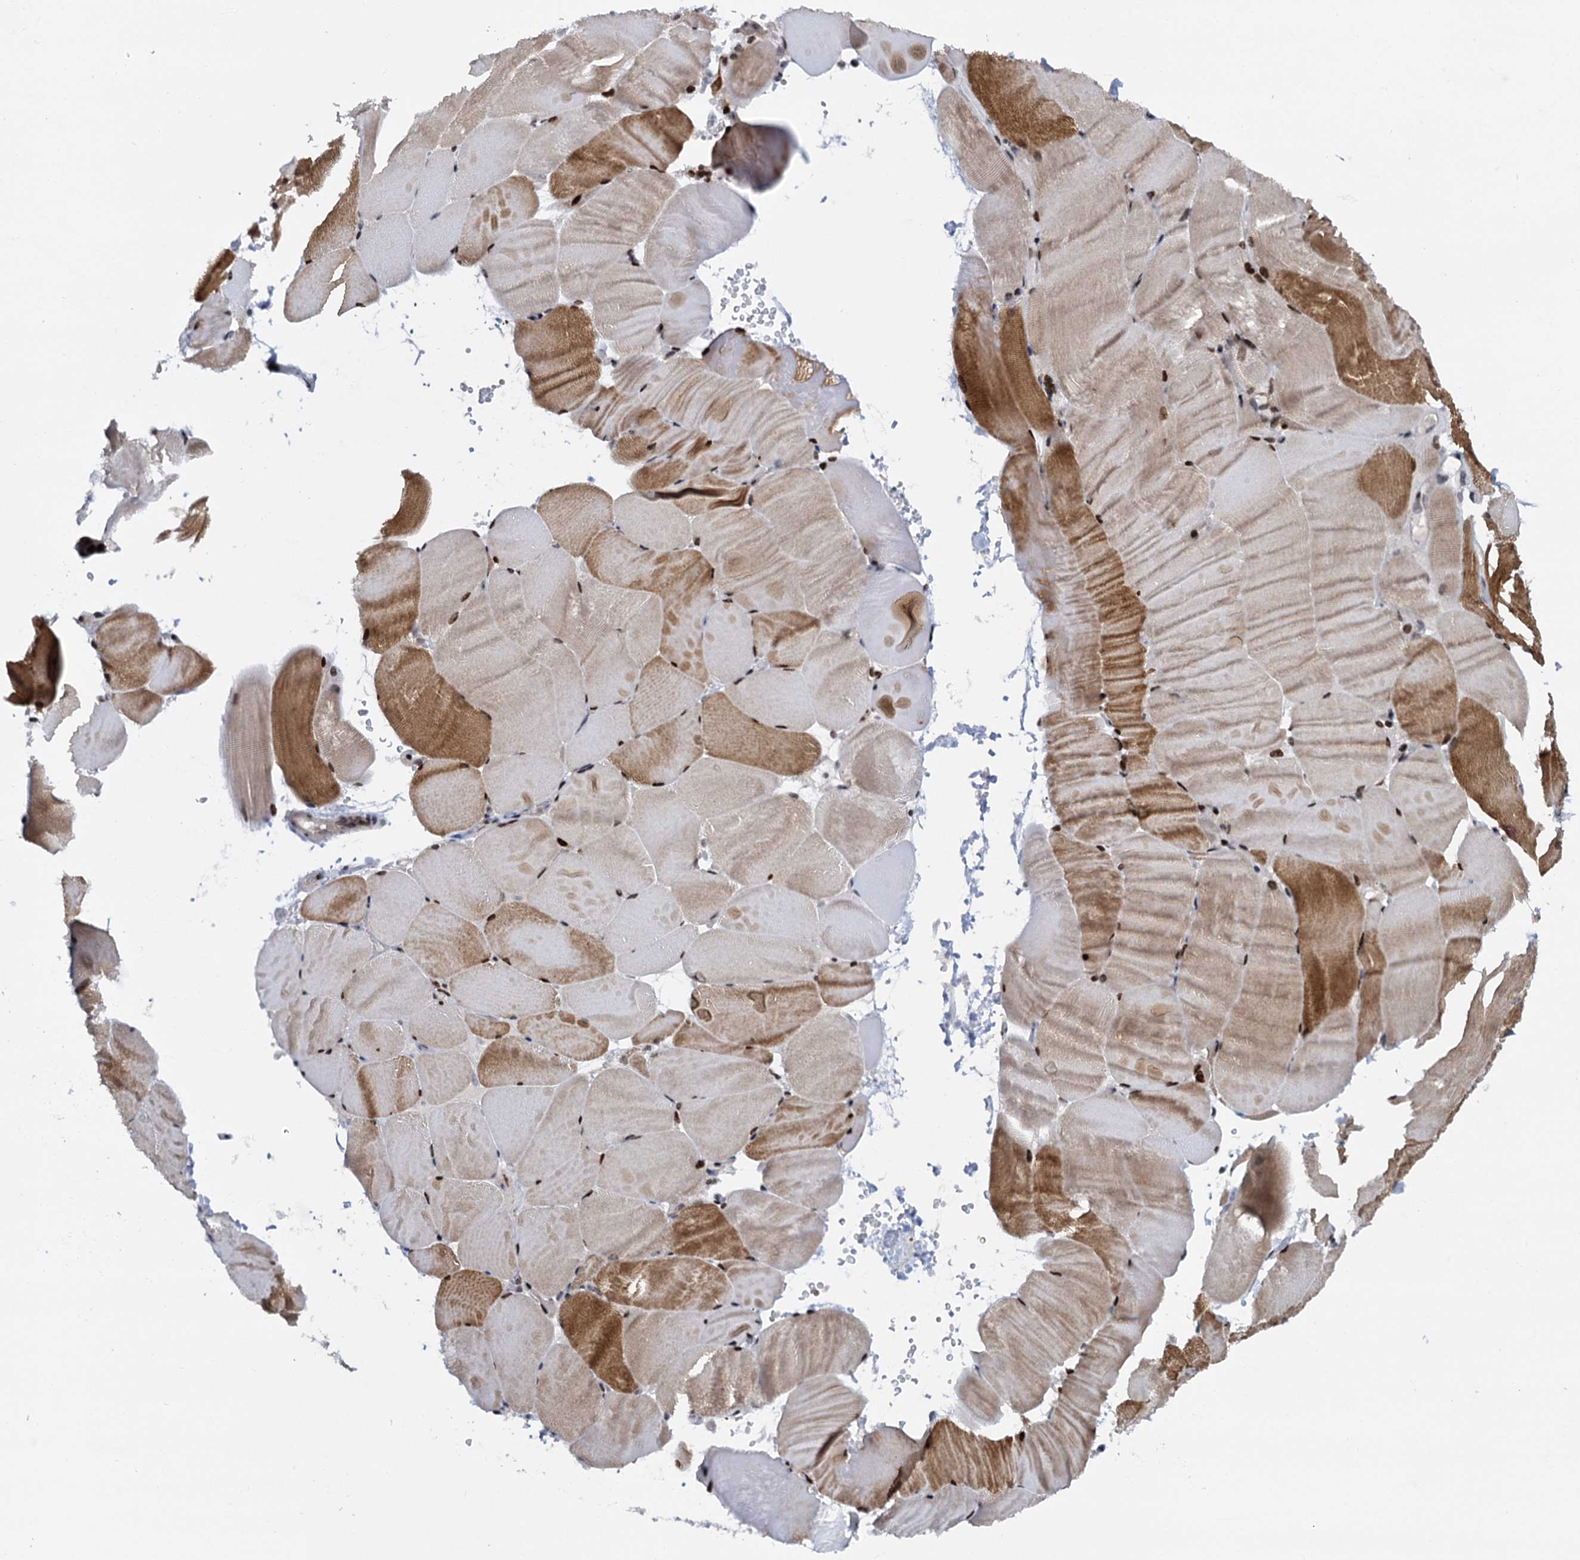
{"staining": {"intensity": "moderate", "quantity": ">75%", "location": "cytoplasmic/membranous,nuclear"}, "tissue": "skeletal muscle", "cell_type": "Myocytes", "image_type": "normal", "snomed": [{"axis": "morphology", "description": "Normal tissue, NOS"}, {"axis": "topography", "description": "Skeletal muscle"}, {"axis": "topography", "description": "Parathyroid gland"}], "caption": "Immunohistochemistry of benign human skeletal muscle reveals medium levels of moderate cytoplasmic/membranous,nuclear staining in approximately >75% of myocytes. (DAB (3,3'-diaminobenzidine) = brown stain, brightfield microscopy at high magnification).", "gene": "RUFY2", "patient": {"sex": "female", "age": 37}}